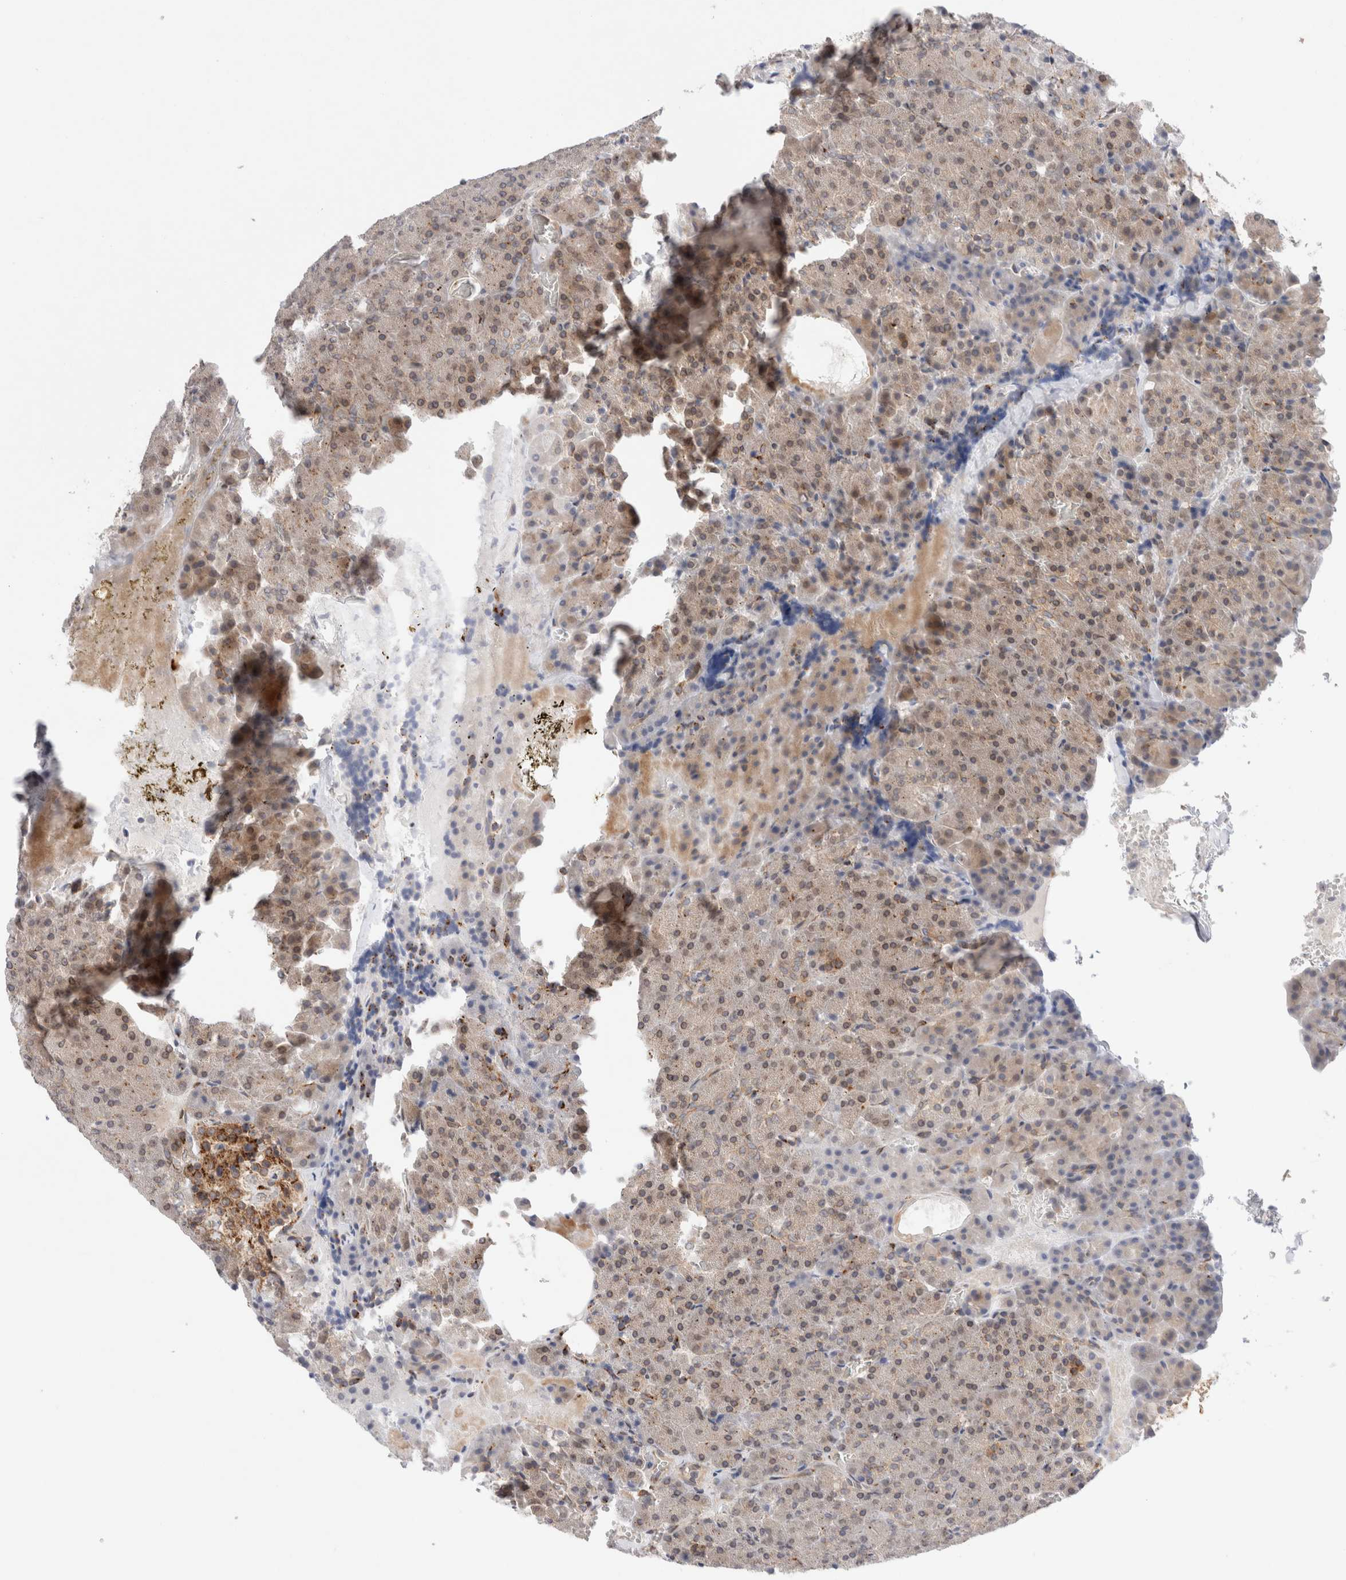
{"staining": {"intensity": "weak", "quantity": ">75%", "location": "cytoplasmic/membranous,nuclear"}, "tissue": "pancreas", "cell_type": "Exocrine glandular cells", "image_type": "normal", "snomed": [{"axis": "morphology", "description": "Normal tissue, NOS"}, {"axis": "morphology", "description": "Carcinoid, malignant, NOS"}, {"axis": "topography", "description": "Pancreas"}], "caption": "Immunohistochemical staining of unremarkable pancreas displays >75% levels of weak cytoplasmic/membranous,nuclear protein staining in about >75% of exocrine glandular cells.", "gene": "GCN1", "patient": {"sex": "female", "age": 35}}